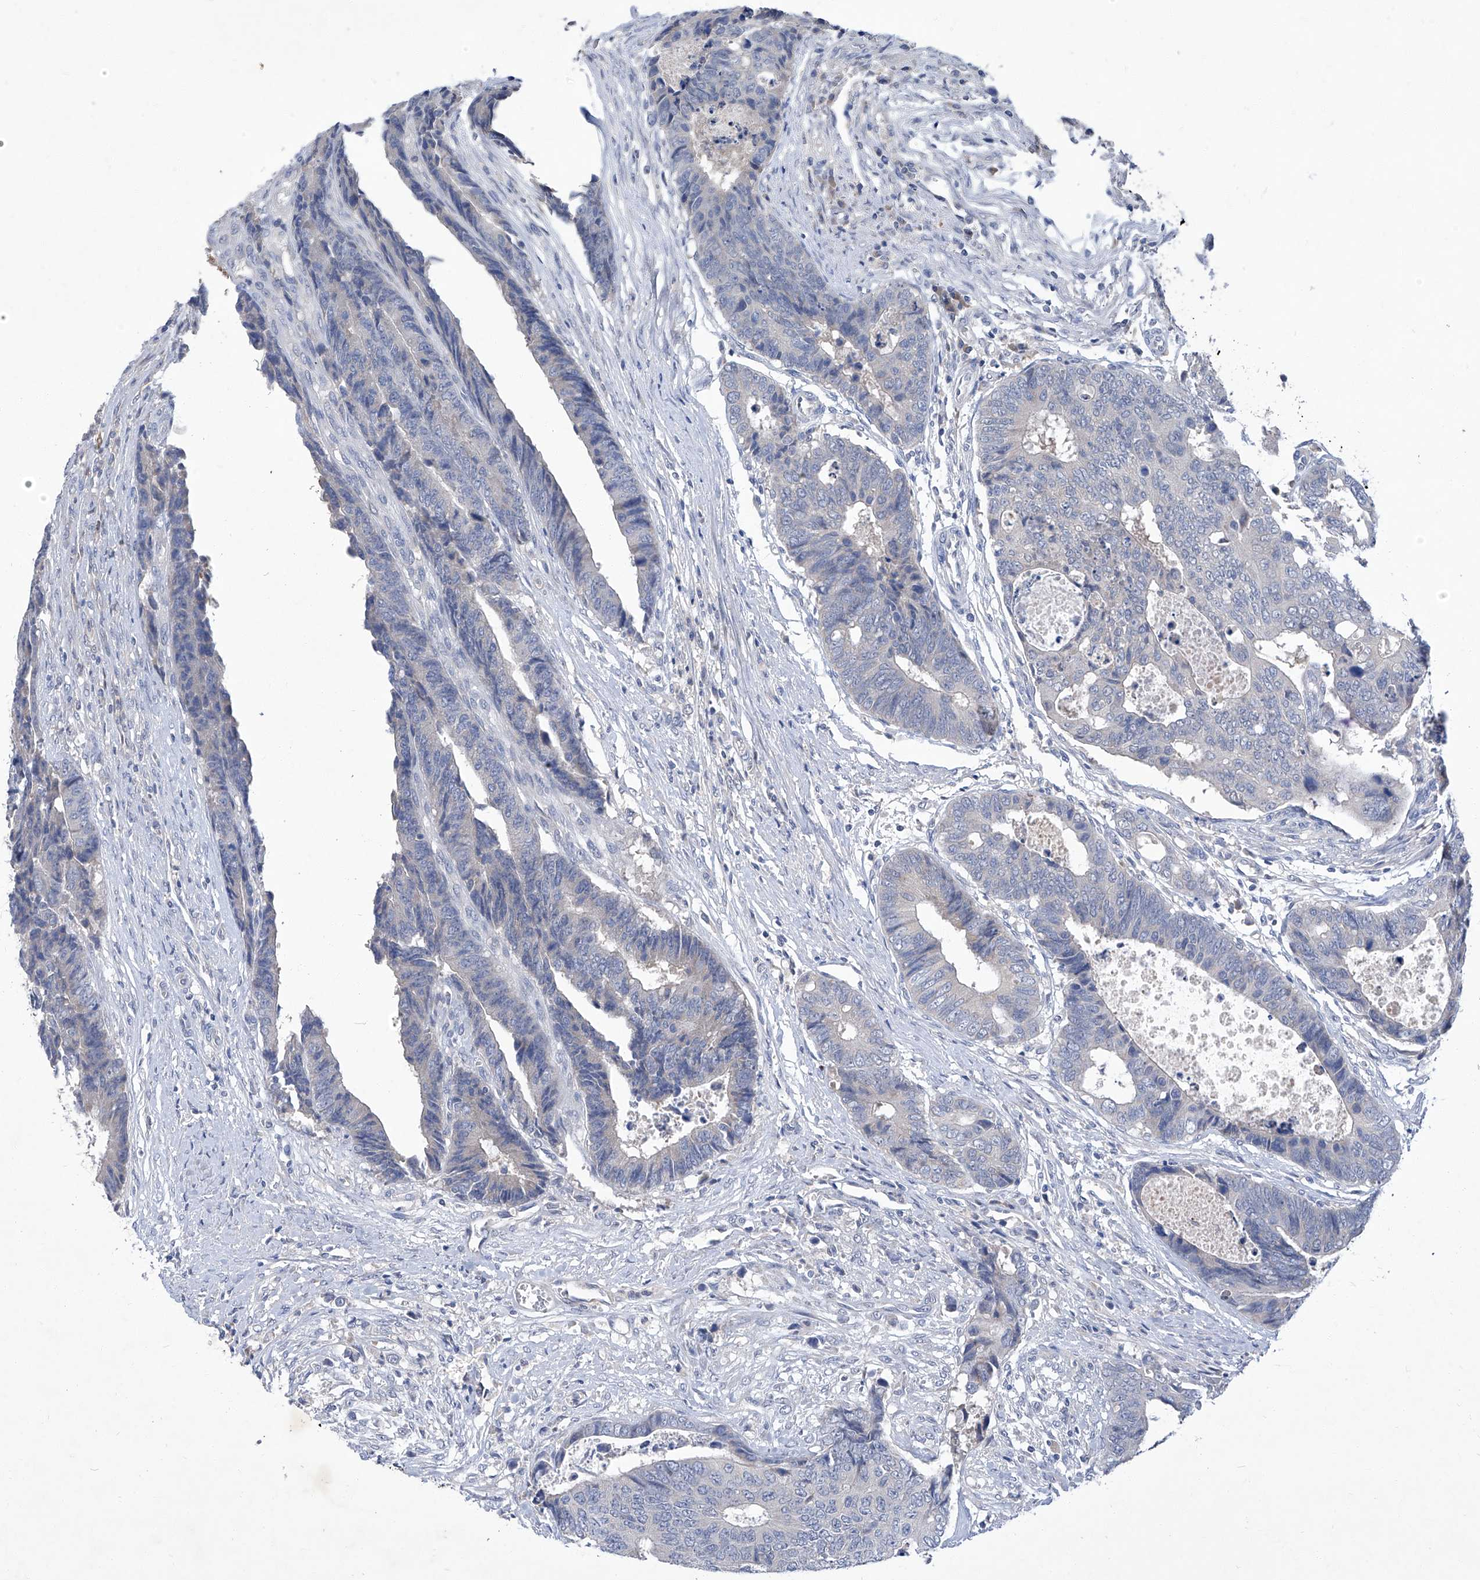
{"staining": {"intensity": "negative", "quantity": "none", "location": "none"}, "tissue": "colorectal cancer", "cell_type": "Tumor cells", "image_type": "cancer", "snomed": [{"axis": "morphology", "description": "Adenocarcinoma, NOS"}, {"axis": "topography", "description": "Rectum"}], "caption": "Immunohistochemistry (IHC) image of human colorectal adenocarcinoma stained for a protein (brown), which exhibits no positivity in tumor cells.", "gene": "SBK2", "patient": {"sex": "male", "age": 84}}